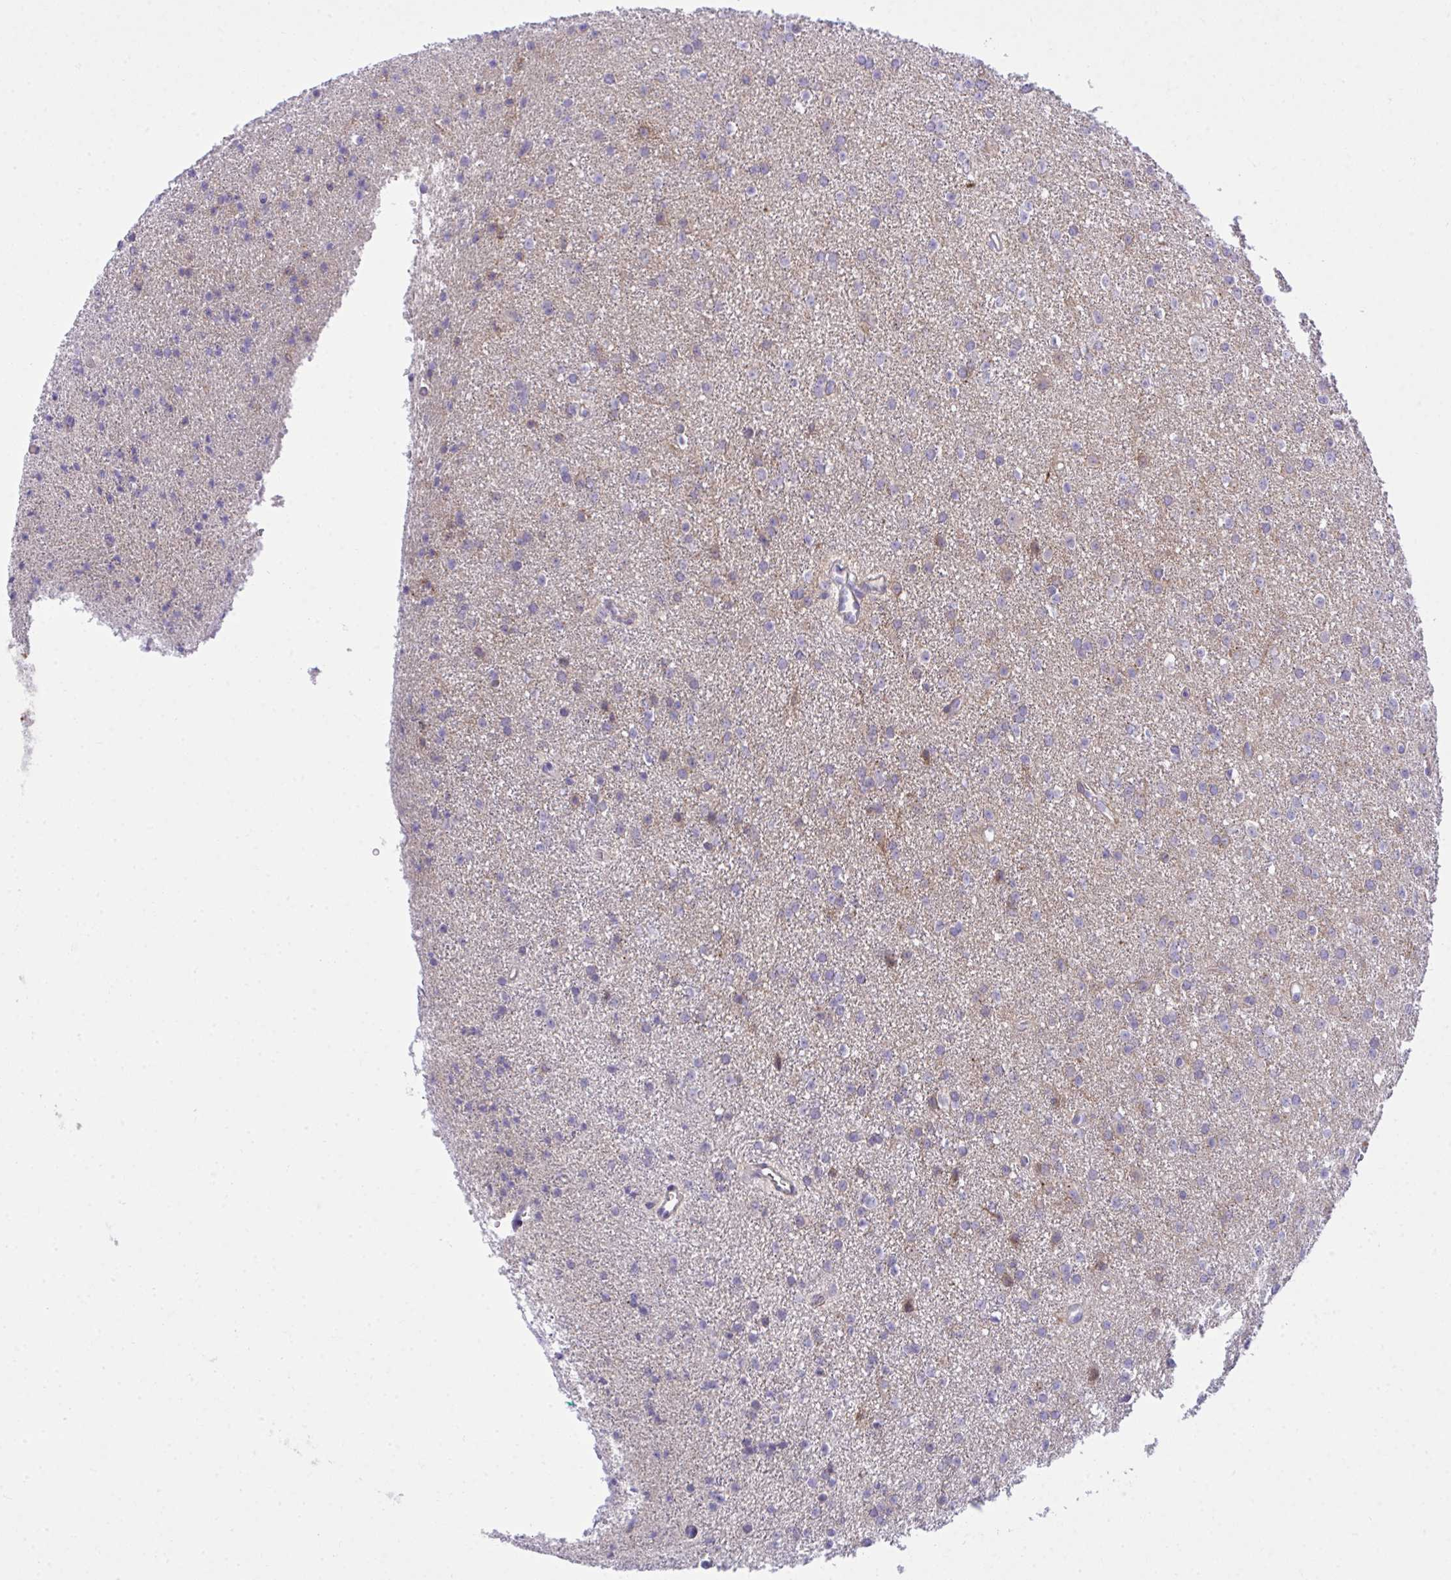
{"staining": {"intensity": "negative", "quantity": "none", "location": "none"}, "tissue": "glioma", "cell_type": "Tumor cells", "image_type": "cancer", "snomed": [{"axis": "morphology", "description": "Glioma, malignant, Low grade"}, {"axis": "topography", "description": "Brain"}], "caption": "An immunohistochemistry (IHC) micrograph of malignant glioma (low-grade) is shown. There is no staining in tumor cells of malignant glioma (low-grade). The staining is performed using DAB (3,3'-diaminobenzidine) brown chromogen with nuclei counter-stained in using hematoxylin.", "gene": "MED9", "patient": {"sex": "female", "age": 34}}